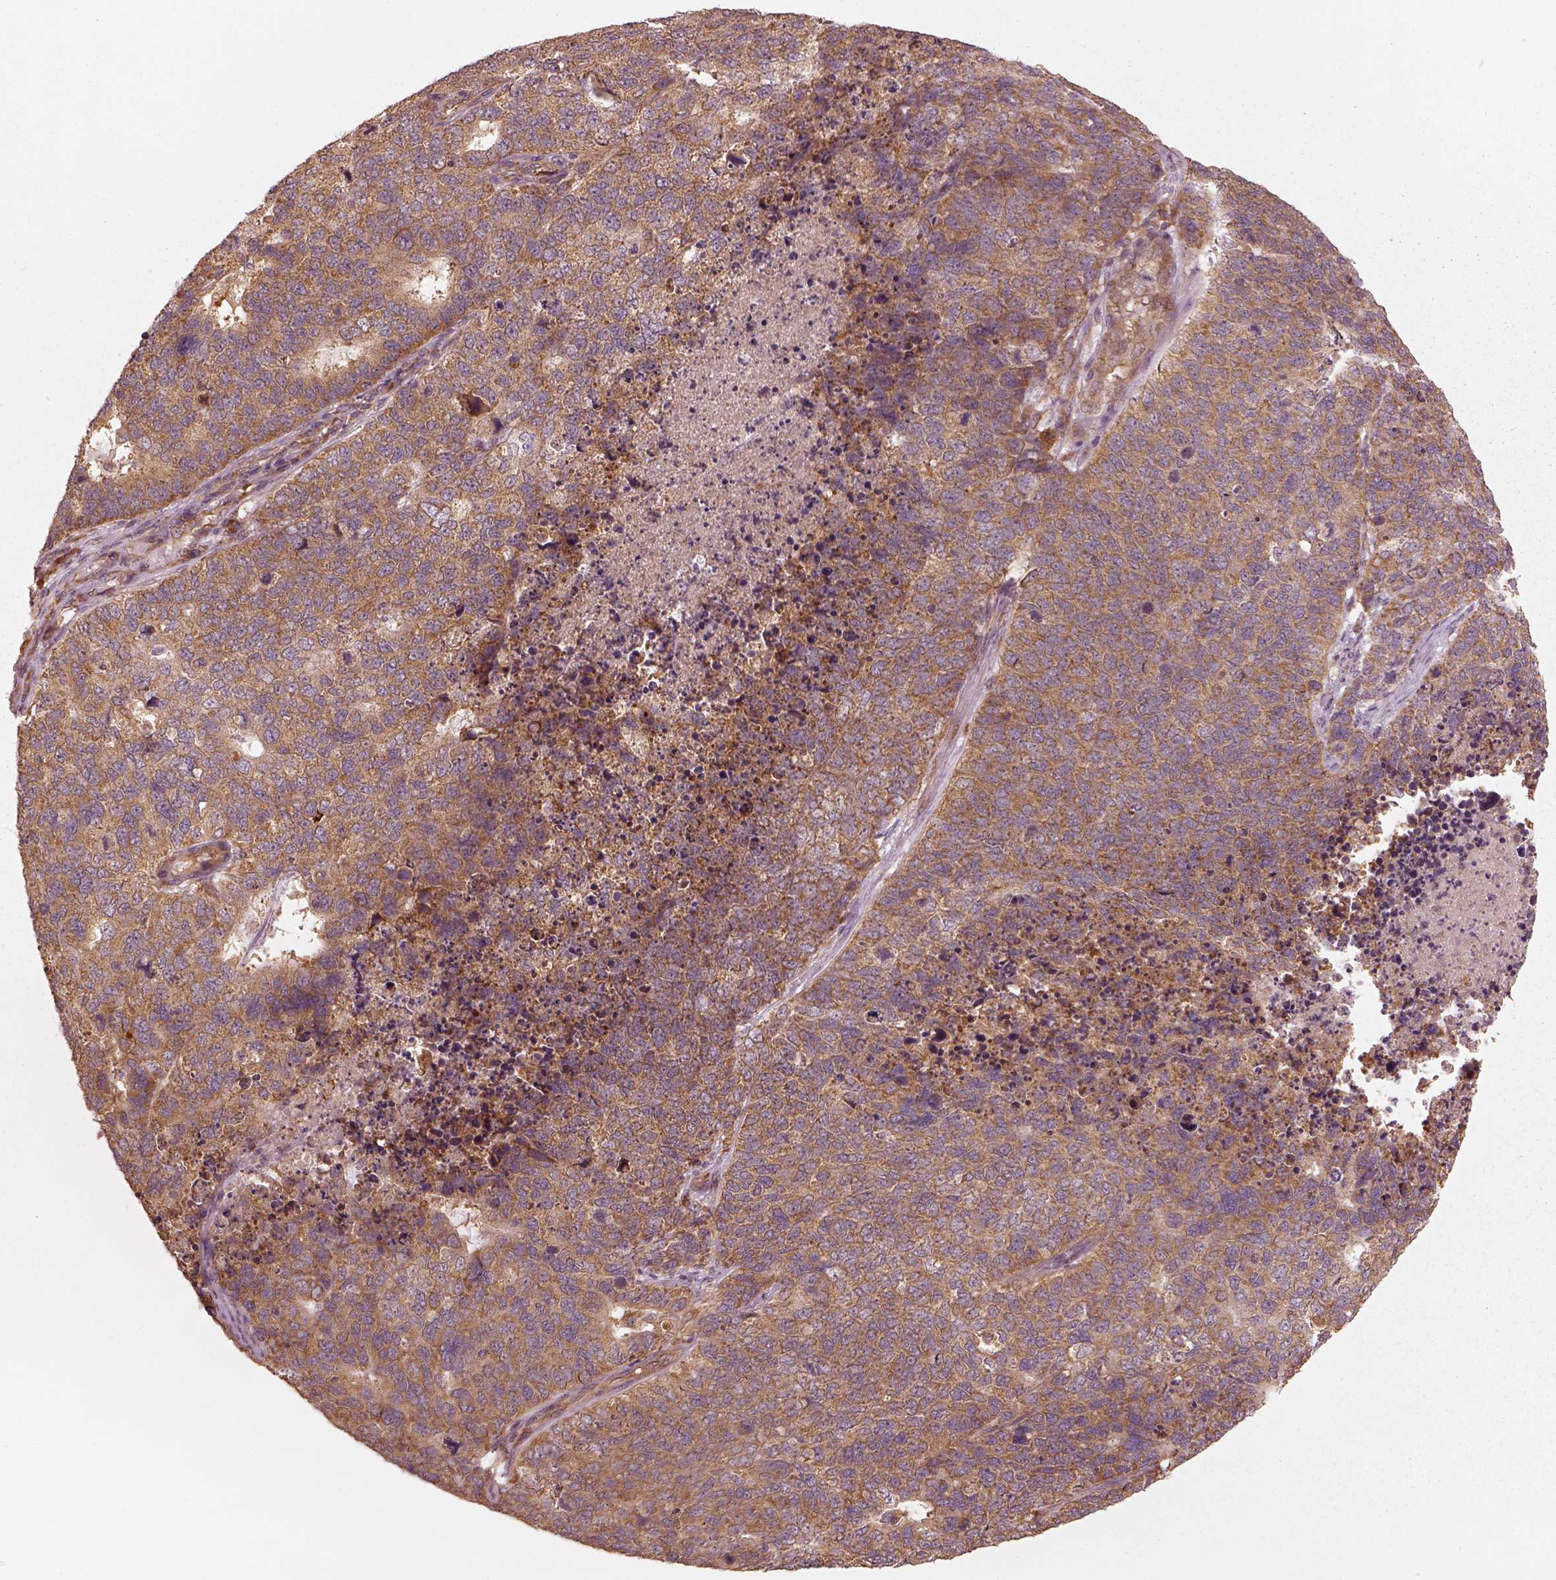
{"staining": {"intensity": "moderate", "quantity": ">75%", "location": "cytoplasmic/membranous"}, "tissue": "cervical cancer", "cell_type": "Tumor cells", "image_type": "cancer", "snomed": [{"axis": "morphology", "description": "Squamous cell carcinoma, NOS"}, {"axis": "topography", "description": "Cervix"}], "caption": "Protein staining by IHC demonstrates moderate cytoplasmic/membranous expression in approximately >75% of tumor cells in squamous cell carcinoma (cervical).", "gene": "RPS5", "patient": {"sex": "female", "age": 63}}